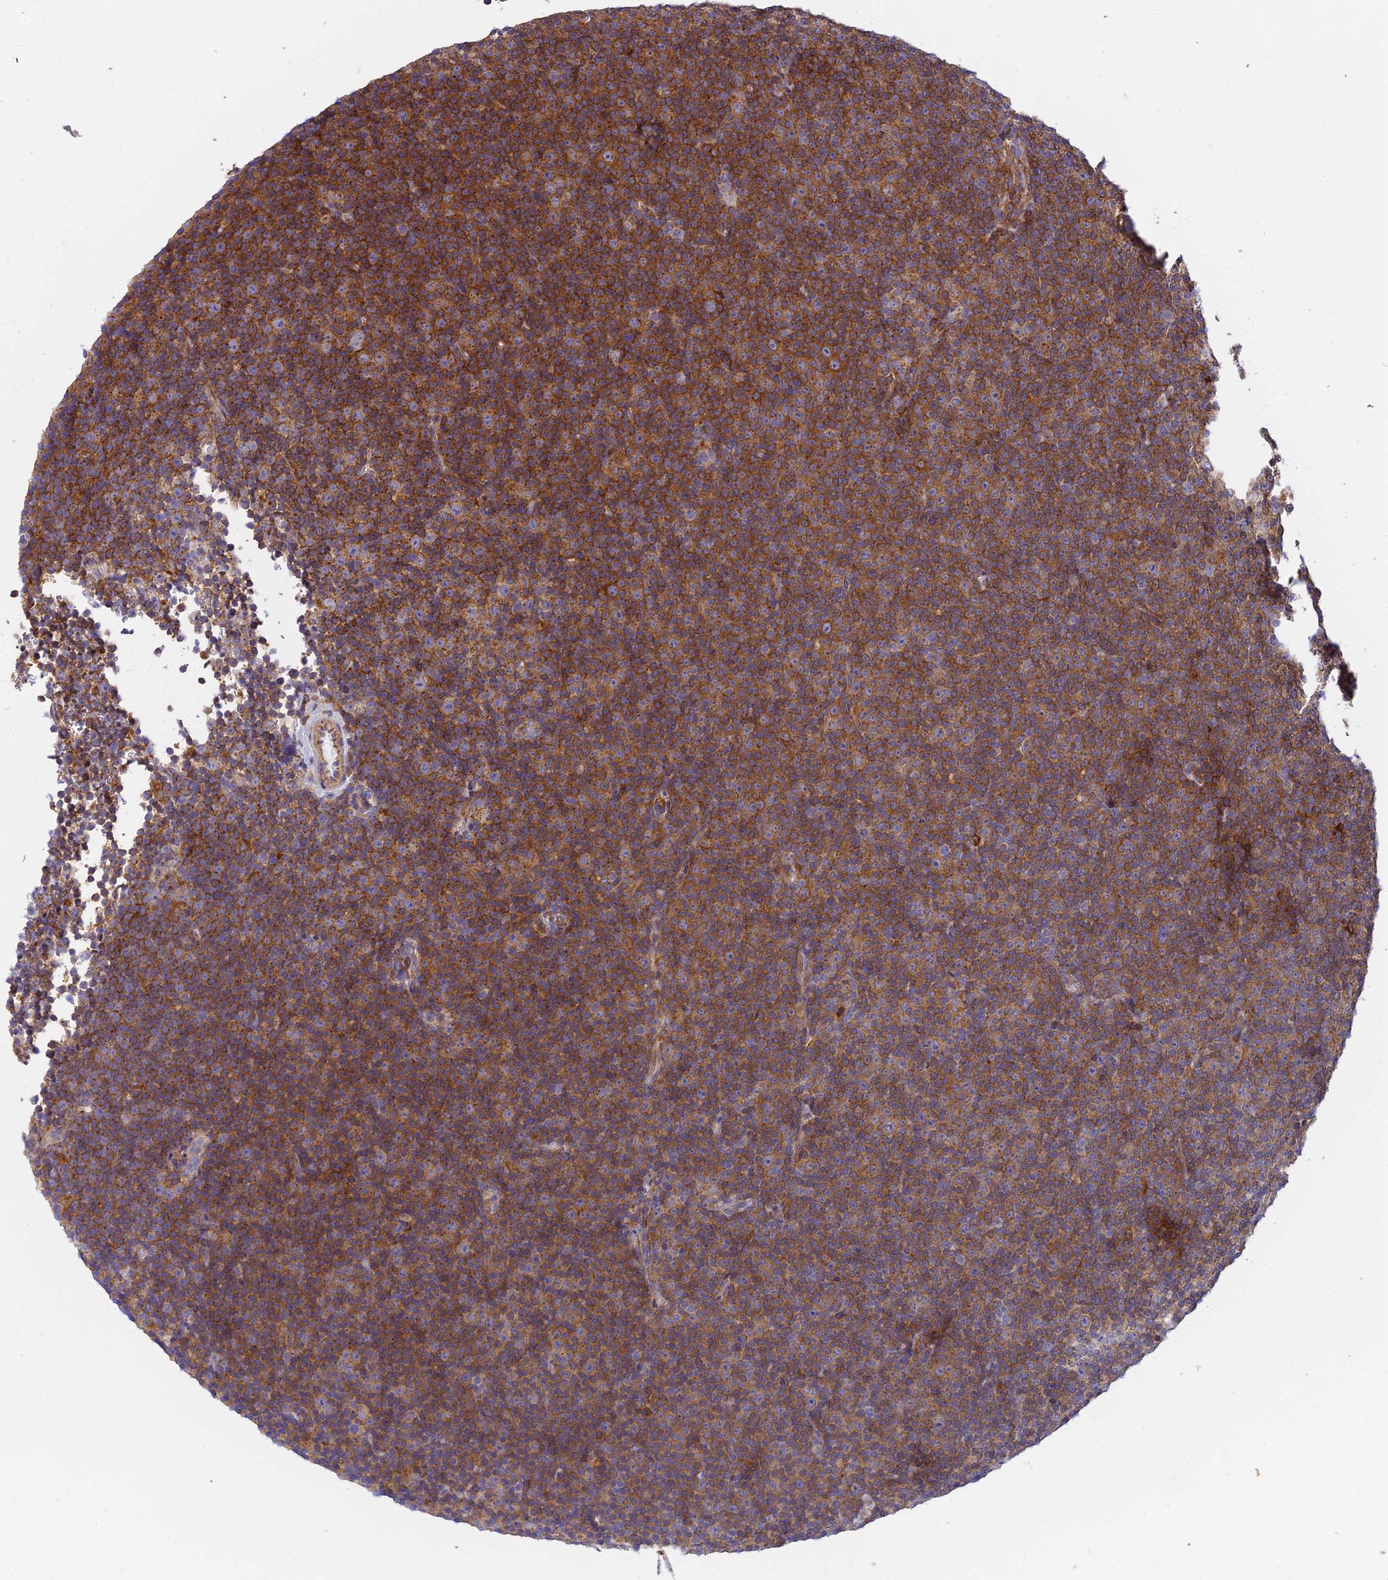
{"staining": {"intensity": "moderate", "quantity": ">75%", "location": "cytoplasmic/membranous"}, "tissue": "lymphoma", "cell_type": "Tumor cells", "image_type": "cancer", "snomed": [{"axis": "morphology", "description": "Malignant lymphoma, non-Hodgkin's type, Low grade"}, {"axis": "topography", "description": "Lymph node"}], "caption": "An image showing moderate cytoplasmic/membranous expression in approximately >75% of tumor cells in lymphoma, as visualized by brown immunohistochemical staining.", "gene": "CLCN7", "patient": {"sex": "female", "age": 67}}